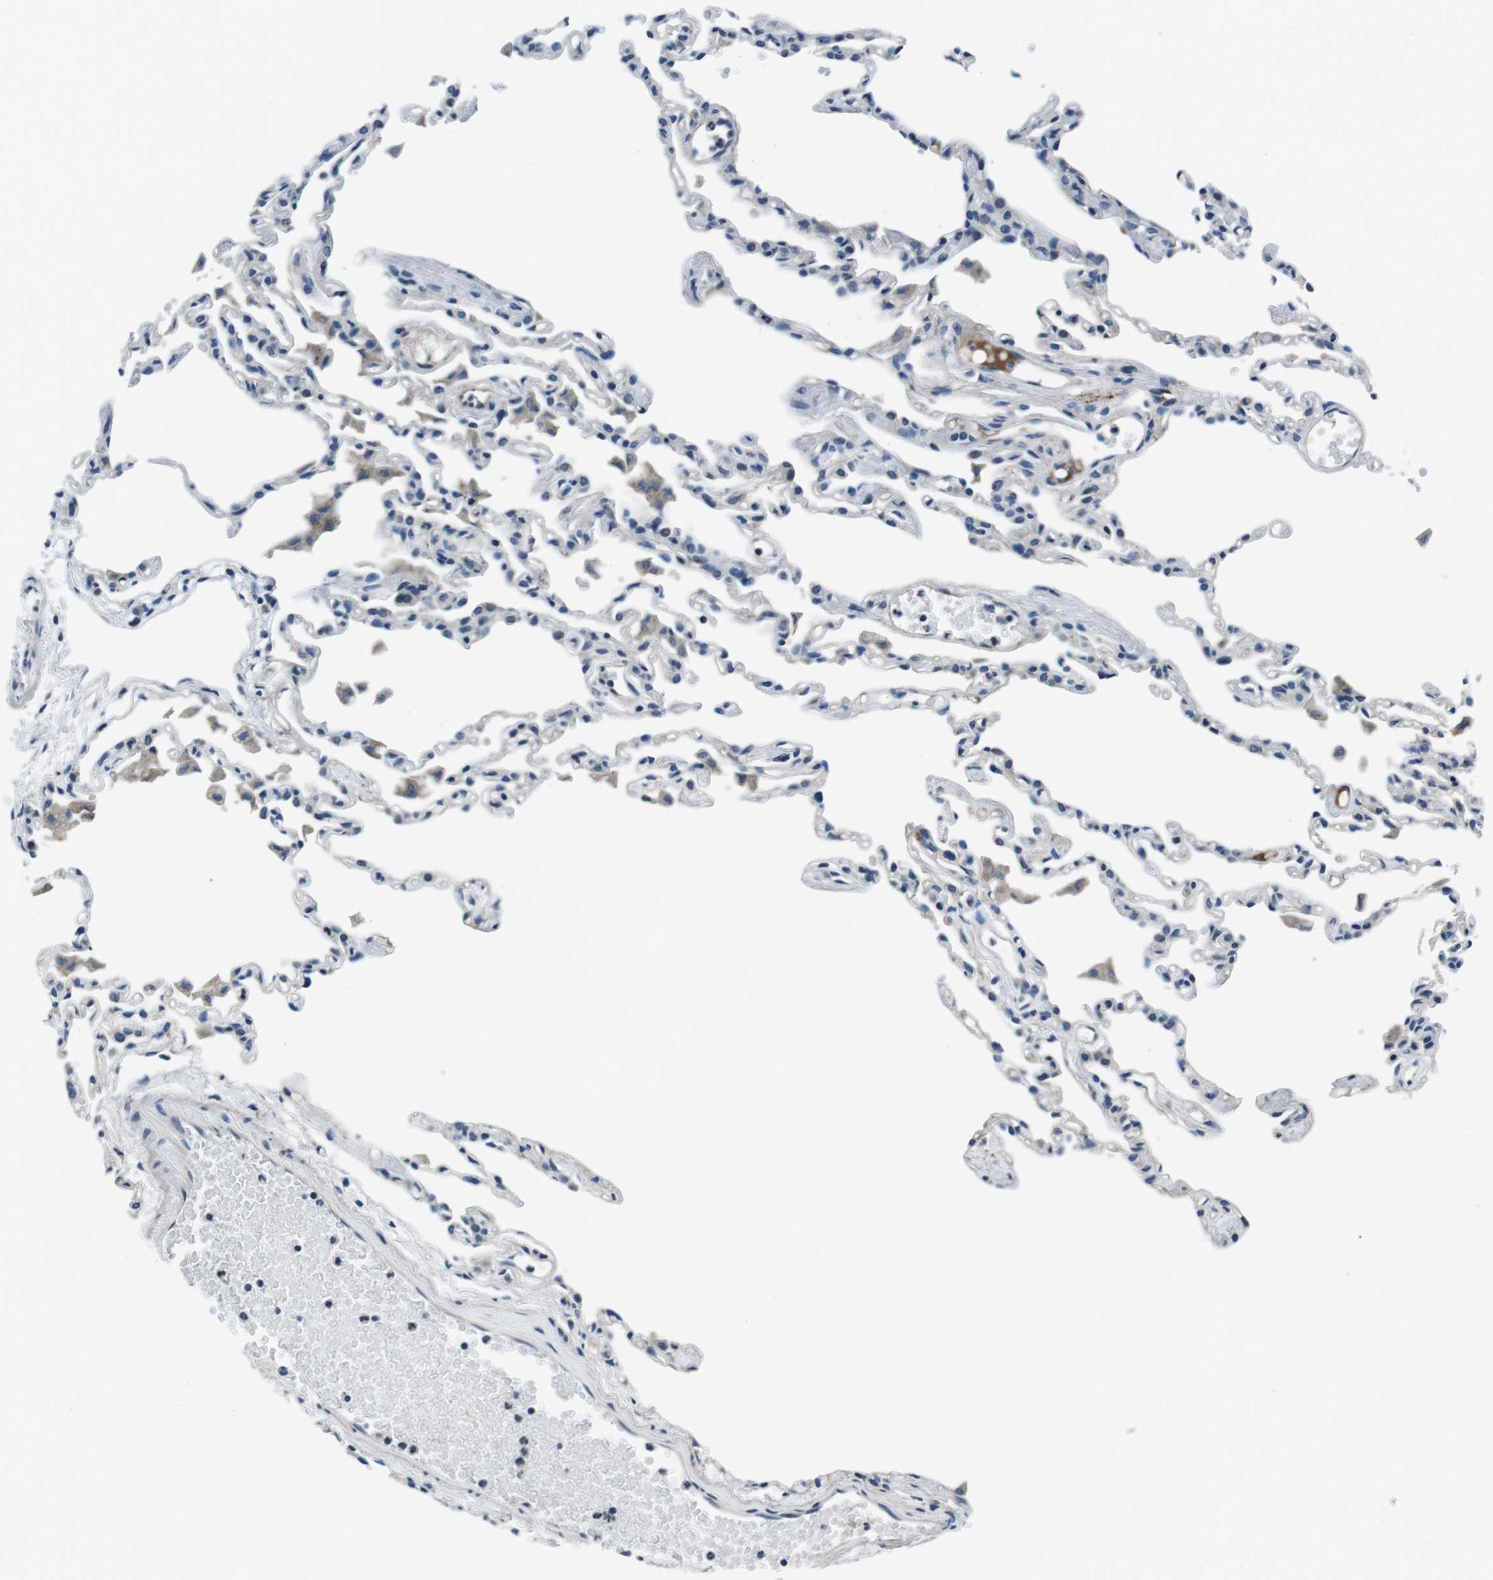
{"staining": {"intensity": "negative", "quantity": "none", "location": "none"}, "tissue": "lung", "cell_type": "Alveolar cells", "image_type": "normal", "snomed": [{"axis": "morphology", "description": "Normal tissue, NOS"}, {"axis": "topography", "description": "Lung"}], "caption": "DAB immunohistochemical staining of unremarkable human lung displays no significant staining in alveolar cells. Brightfield microscopy of IHC stained with DAB (3,3'-diaminobenzidine) (brown) and hematoxylin (blue), captured at high magnification.", "gene": "KCNJ5", "patient": {"sex": "female", "age": 49}}